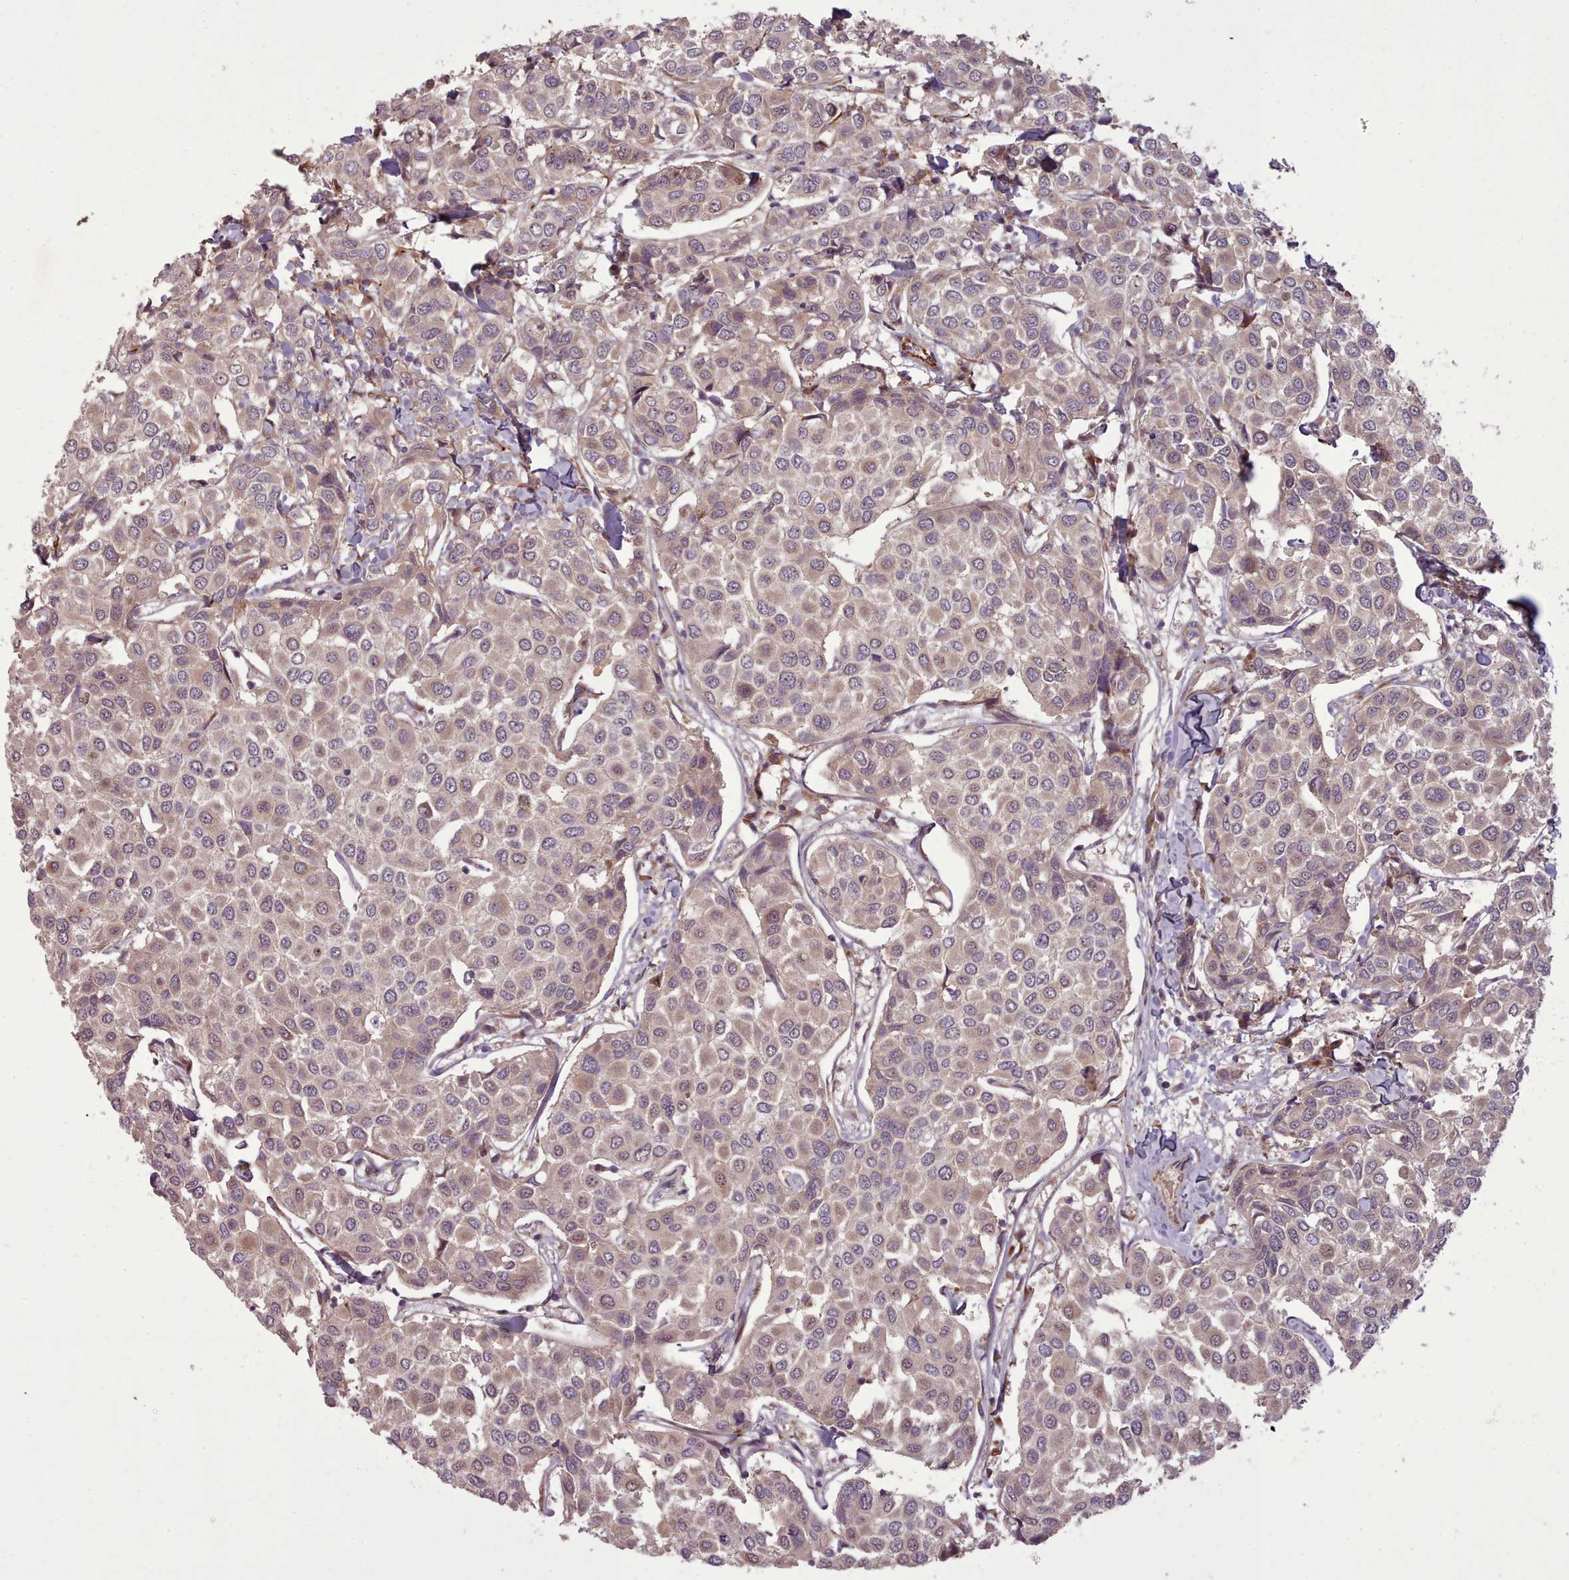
{"staining": {"intensity": "moderate", "quantity": ">75%", "location": "cytoplasmic/membranous"}, "tissue": "breast cancer", "cell_type": "Tumor cells", "image_type": "cancer", "snomed": [{"axis": "morphology", "description": "Duct carcinoma"}, {"axis": "topography", "description": "Breast"}], "caption": "Immunohistochemistry (IHC) staining of breast cancer (infiltrating ductal carcinoma), which demonstrates medium levels of moderate cytoplasmic/membranous staining in about >75% of tumor cells indicating moderate cytoplasmic/membranous protein expression. The staining was performed using DAB (brown) for protein detection and nuclei were counterstained in hematoxylin (blue).", "gene": "GBGT1", "patient": {"sex": "female", "age": 55}}